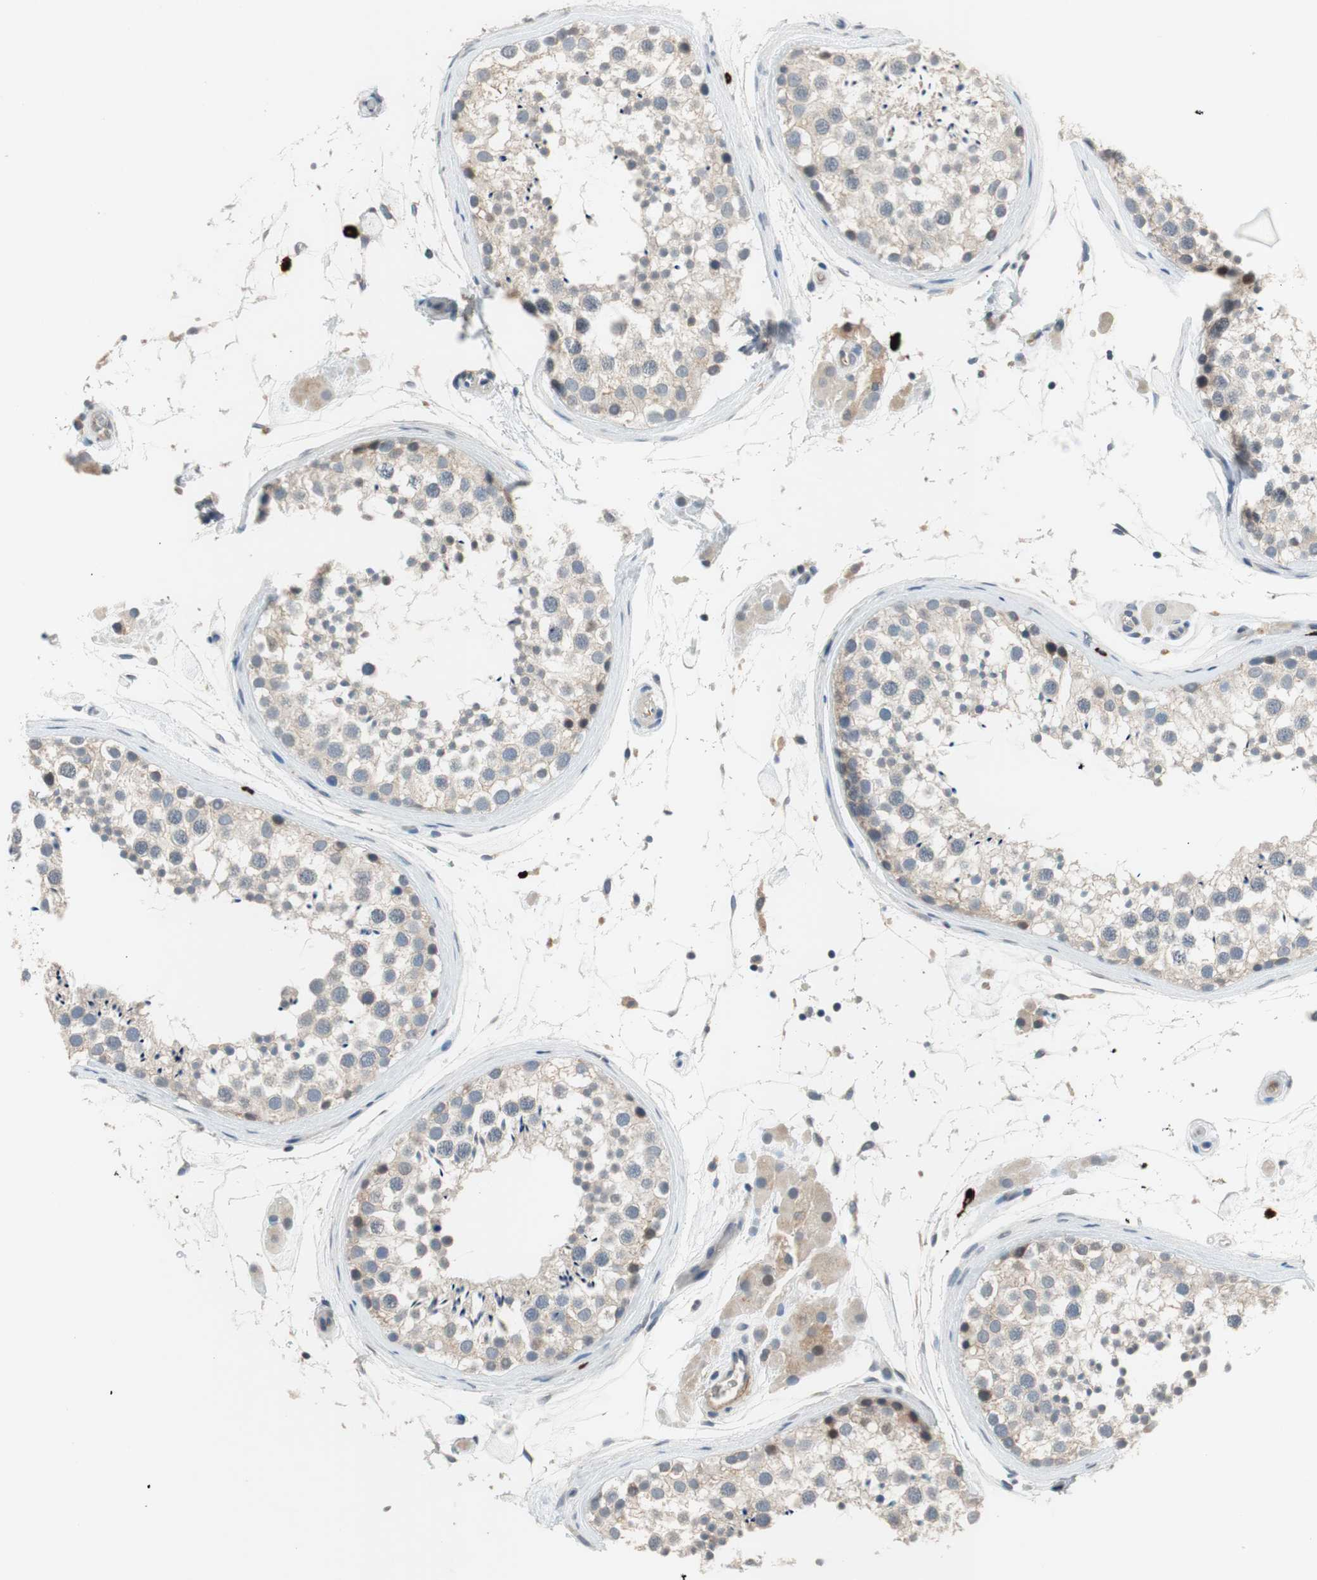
{"staining": {"intensity": "weak", "quantity": "25%-75%", "location": "cytoplasmic/membranous"}, "tissue": "testis", "cell_type": "Cells in seminiferous ducts", "image_type": "normal", "snomed": [{"axis": "morphology", "description": "Normal tissue, NOS"}, {"axis": "topography", "description": "Testis"}], "caption": "Brown immunohistochemical staining in unremarkable human testis displays weak cytoplasmic/membranous staining in about 25%-75% of cells in seminiferous ducts. (Stains: DAB (3,3'-diaminobenzidine) in brown, nuclei in blue, Microscopy: brightfield microscopy at high magnification).", "gene": "COL12A1", "patient": {"sex": "male", "age": 46}}